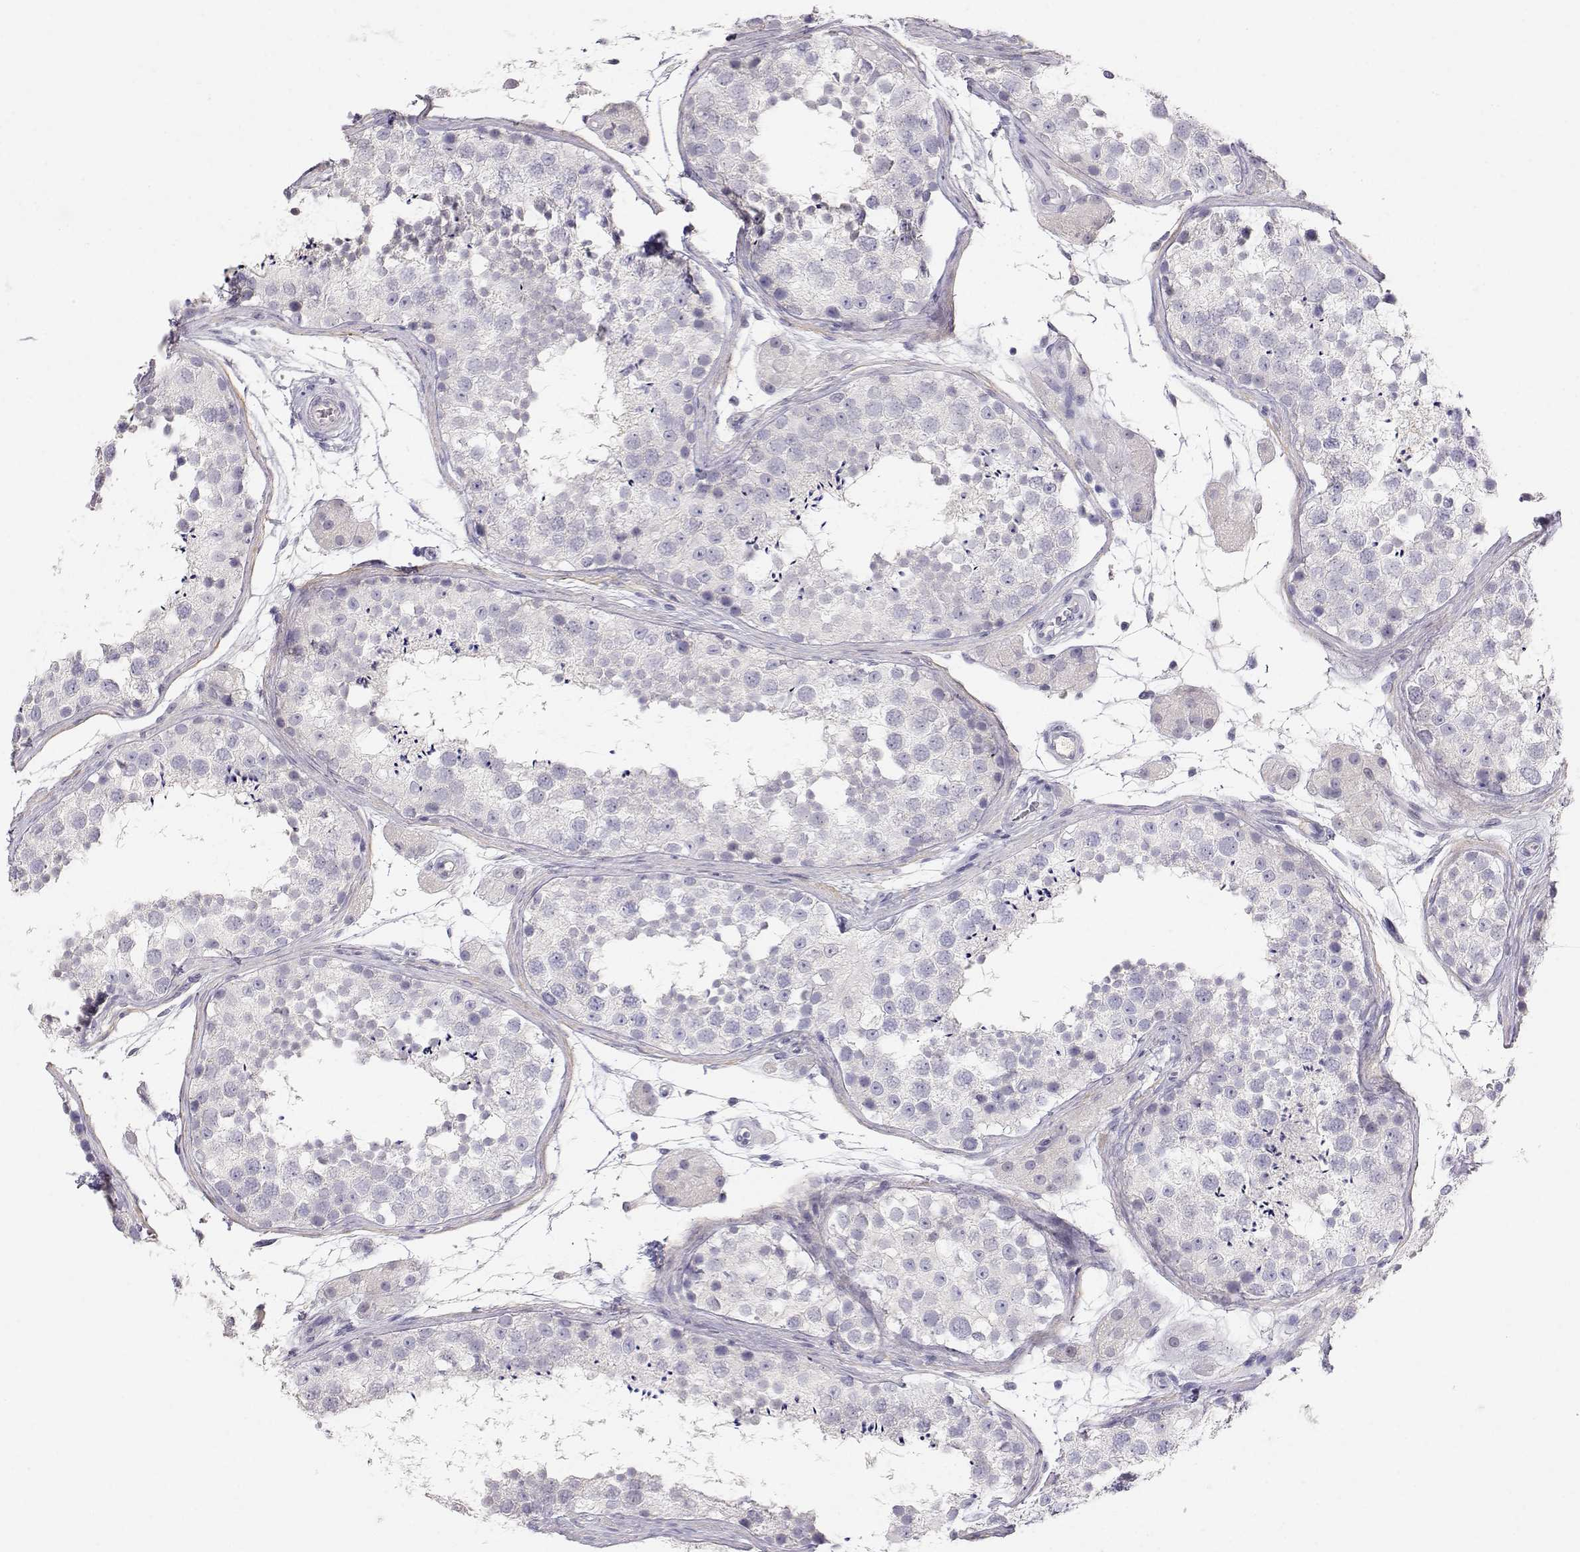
{"staining": {"intensity": "negative", "quantity": "none", "location": "none"}, "tissue": "testis", "cell_type": "Cells in seminiferous ducts", "image_type": "normal", "snomed": [{"axis": "morphology", "description": "Normal tissue, NOS"}, {"axis": "topography", "description": "Testis"}], "caption": "IHC micrograph of unremarkable testis stained for a protein (brown), which demonstrates no staining in cells in seminiferous ducts.", "gene": "CDHR1", "patient": {"sex": "male", "age": 41}}